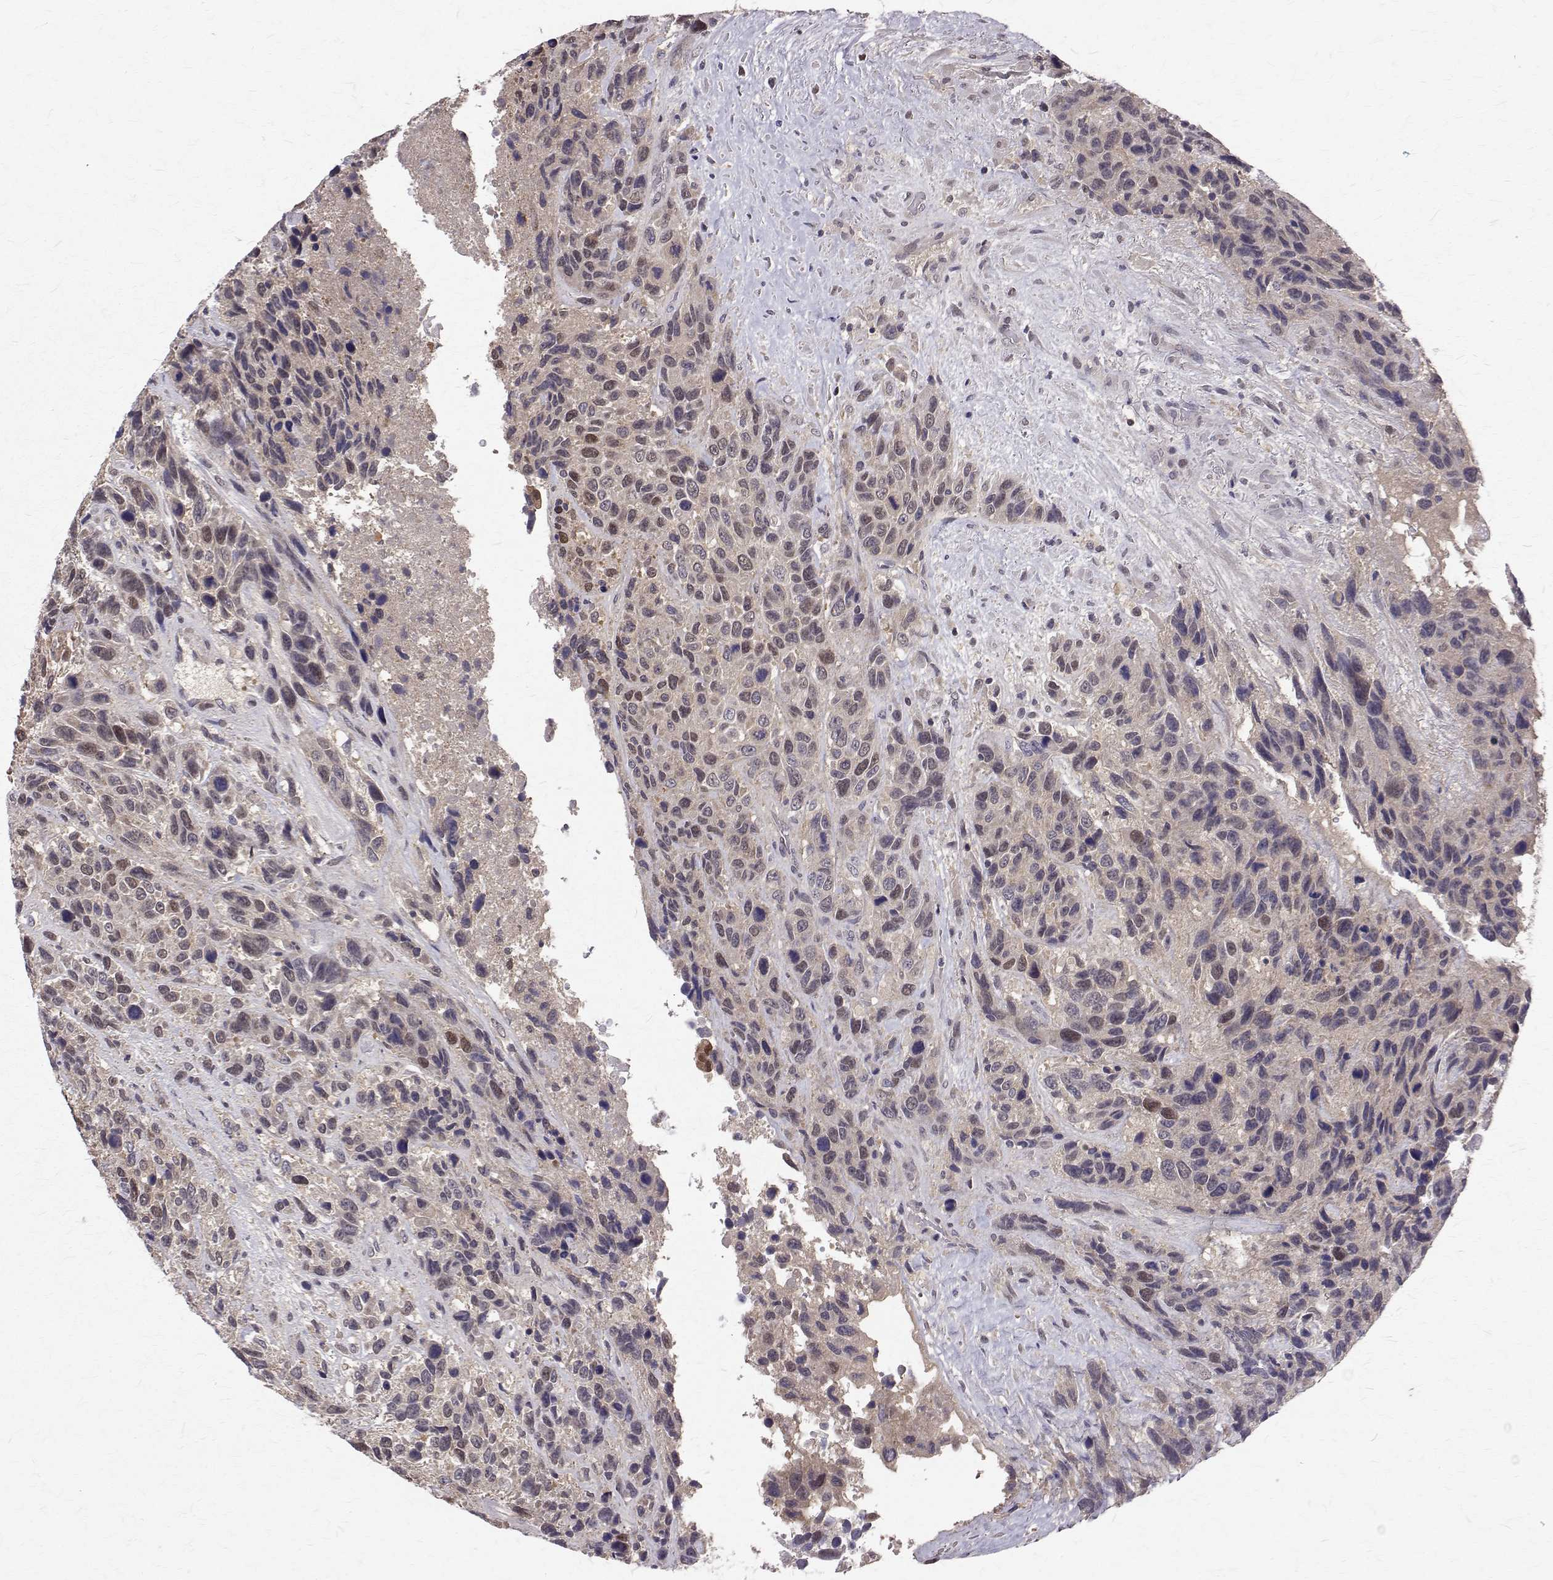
{"staining": {"intensity": "moderate", "quantity": "<25%", "location": "nuclear"}, "tissue": "urothelial cancer", "cell_type": "Tumor cells", "image_type": "cancer", "snomed": [{"axis": "morphology", "description": "Urothelial carcinoma, High grade"}, {"axis": "topography", "description": "Urinary bladder"}], "caption": "High-magnification brightfield microscopy of urothelial cancer stained with DAB (3,3'-diaminobenzidine) (brown) and counterstained with hematoxylin (blue). tumor cells exhibit moderate nuclear expression is present in about<25% of cells. Using DAB (3,3'-diaminobenzidine) (brown) and hematoxylin (blue) stains, captured at high magnification using brightfield microscopy.", "gene": "NIF3L1", "patient": {"sex": "female", "age": 70}}